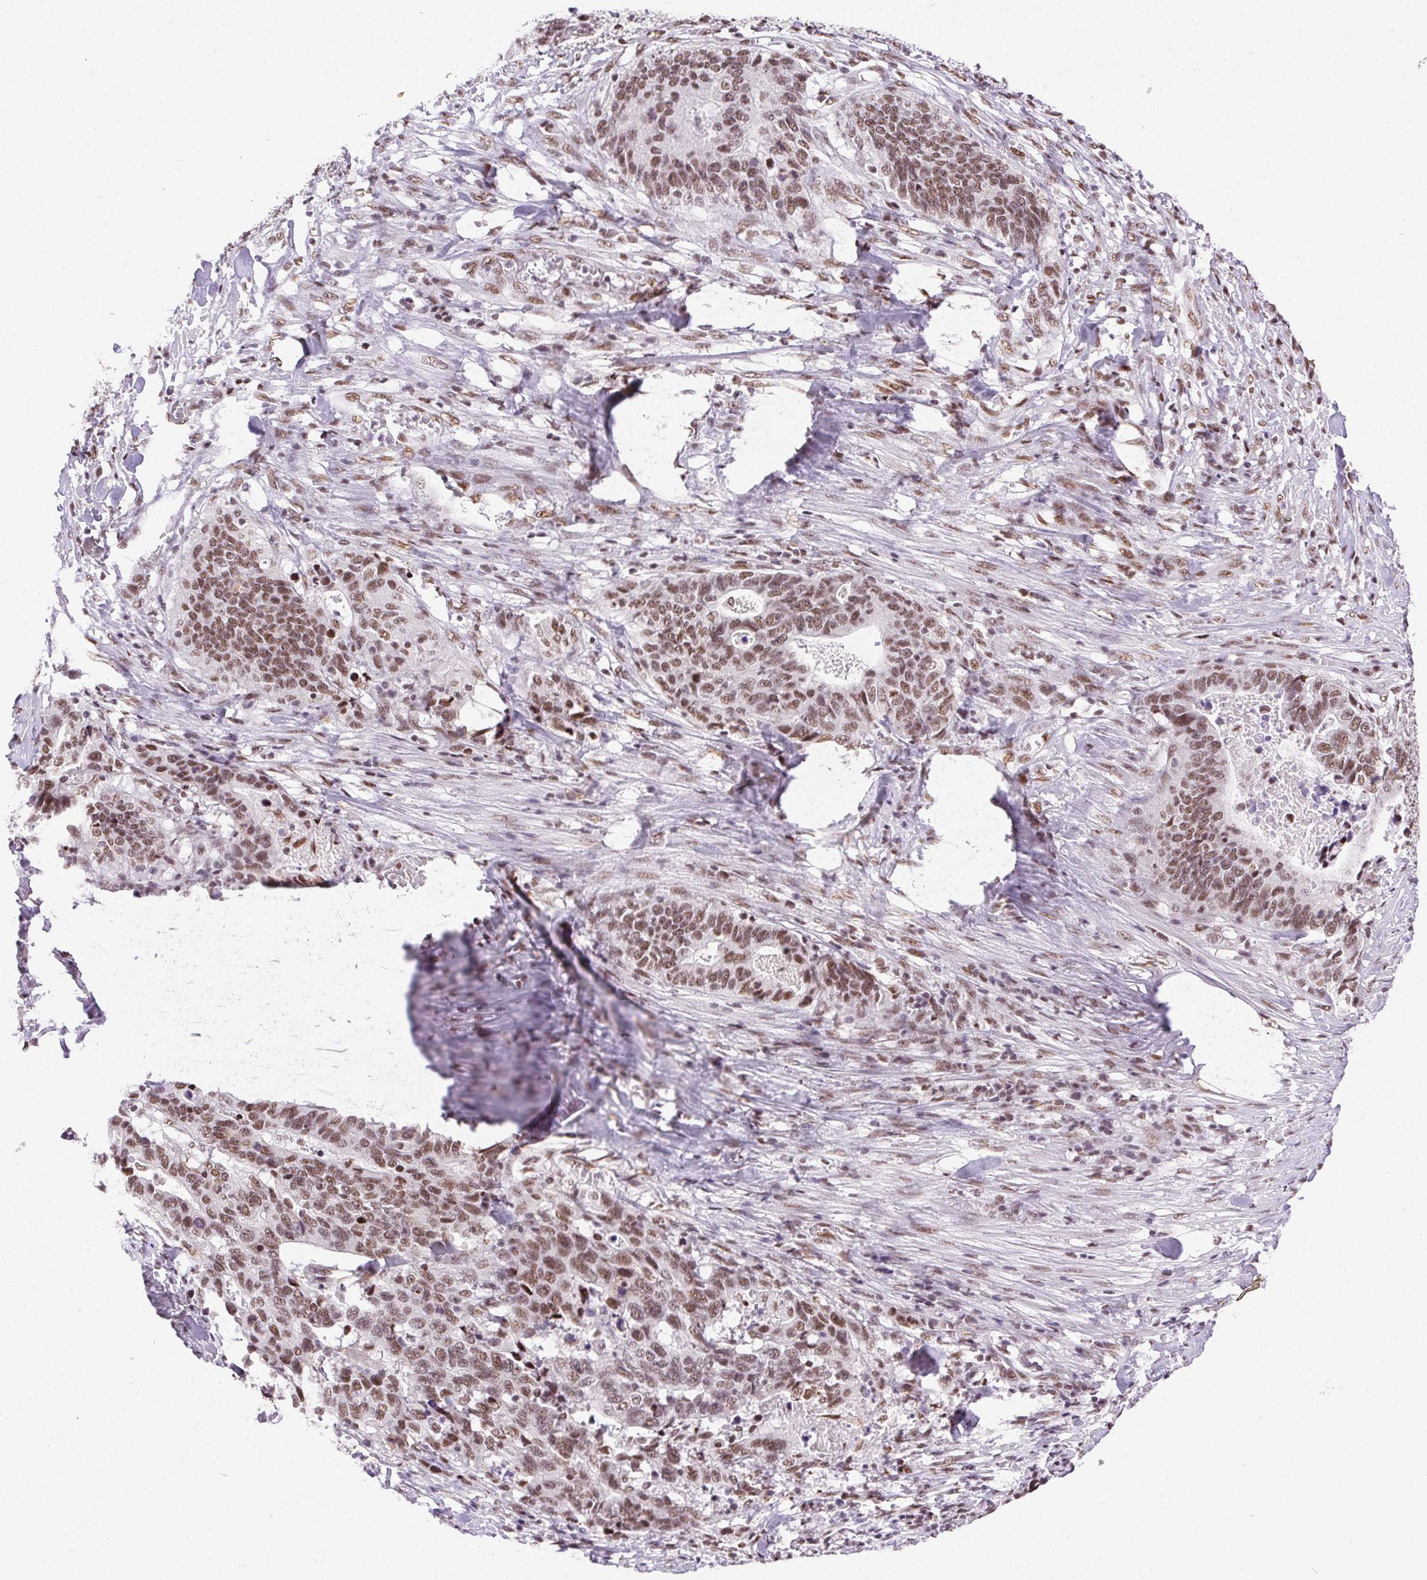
{"staining": {"intensity": "moderate", "quantity": ">75%", "location": "nuclear"}, "tissue": "stomach cancer", "cell_type": "Tumor cells", "image_type": "cancer", "snomed": [{"axis": "morphology", "description": "Adenocarcinoma, NOS"}, {"axis": "topography", "description": "Stomach, upper"}], "caption": "Approximately >75% of tumor cells in human adenocarcinoma (stomach) demonstrate moderate nuclear protein staining as visualized by brown immunohistochemical staining.", "gene": "TRA2B", "patient": {"sex": "female", "age": 67}}